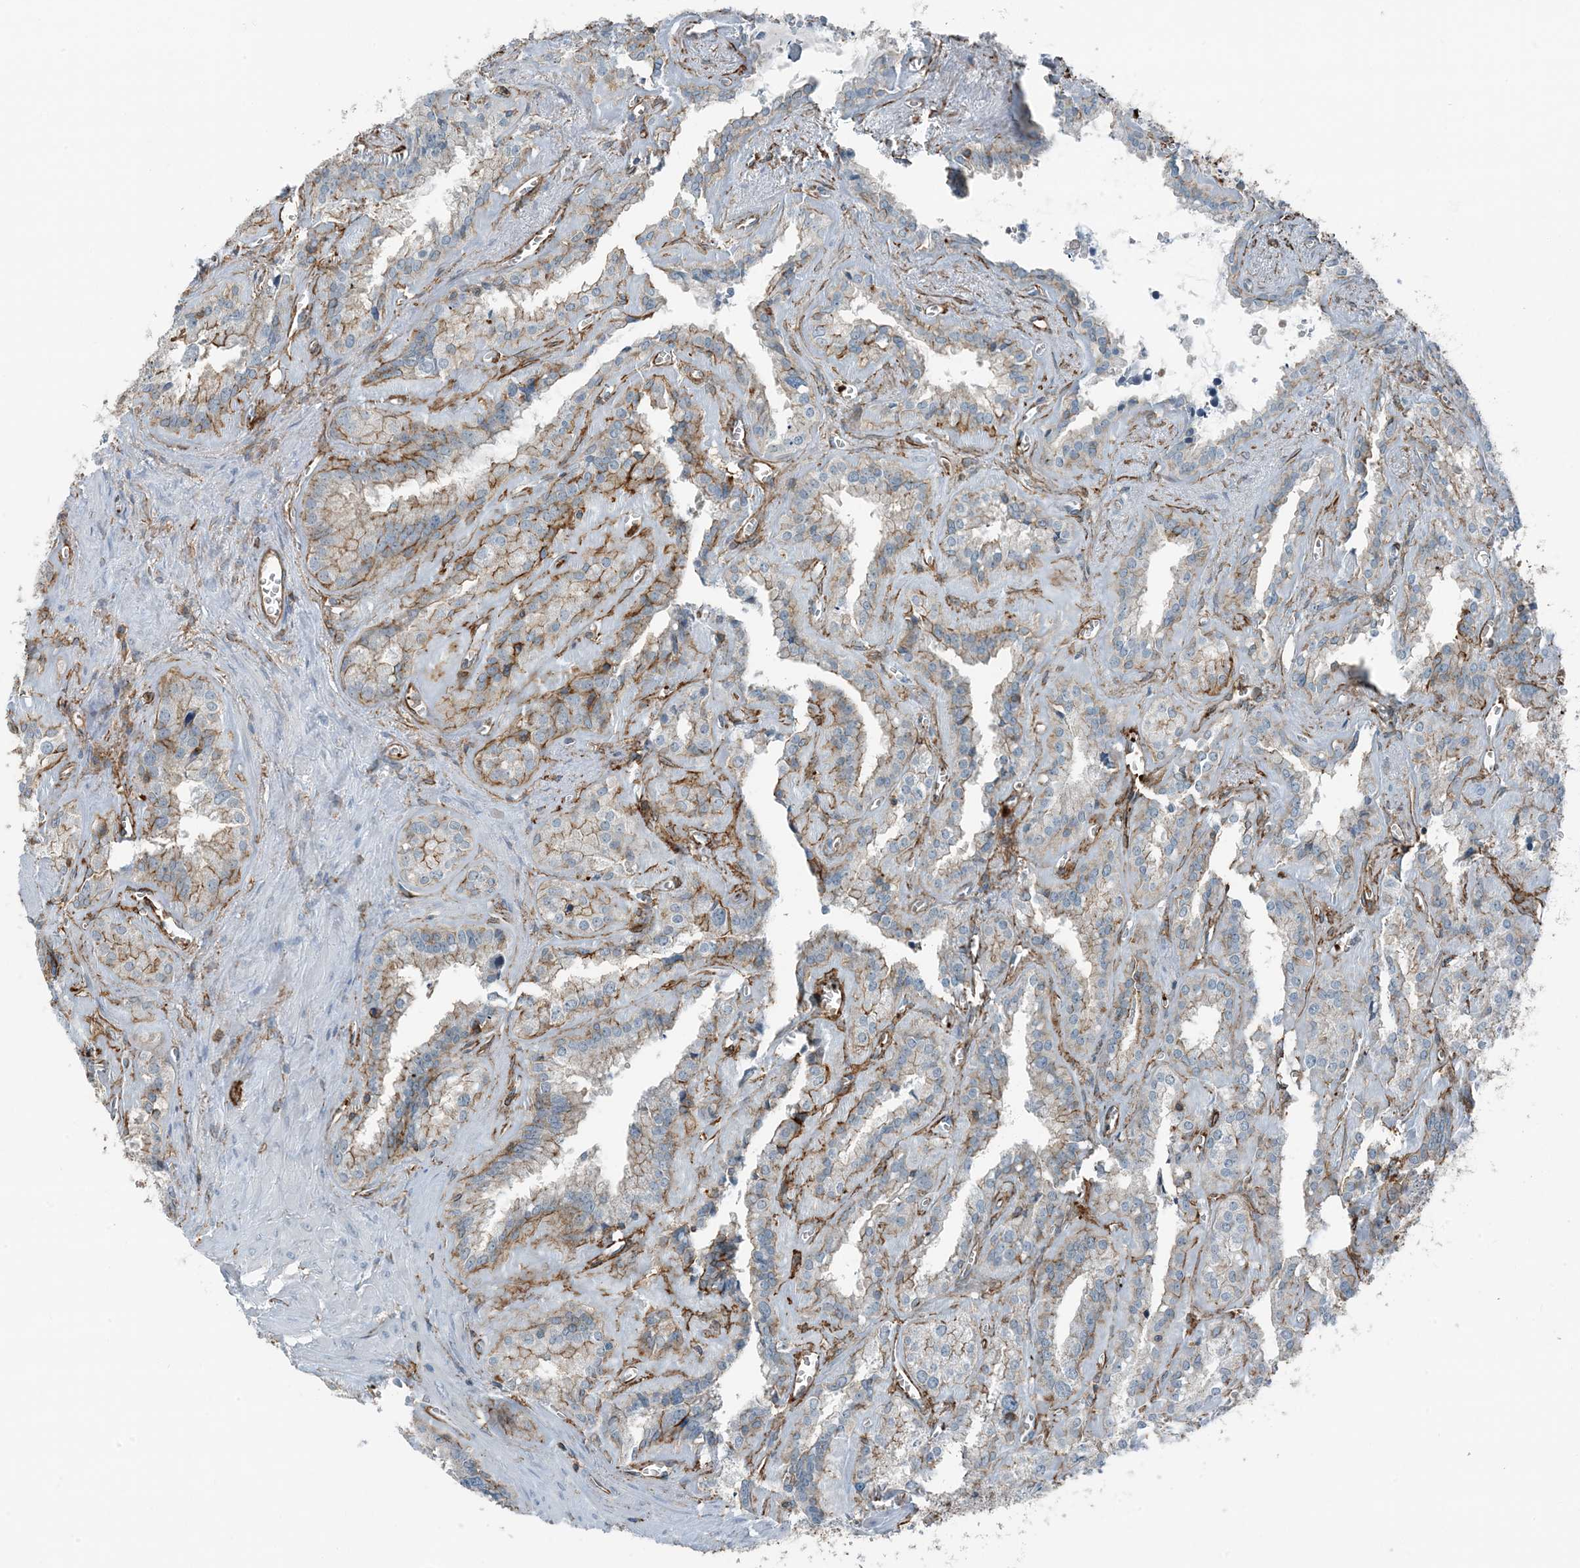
{"staining": {"intensity": "strong", "quantity": "25%-75%", "location": "cytoplasmic/membranous"}, "tissue": "seminal vesicle", "cell_type": "Glandular cells", "image_type": "normal", "snomed": [{"axis": "morphology", "description": "Normal tissue, NOS"}, {"axis": "topography", "description": "Prostate"}, {"axis": "topography", "description": "Seminal veicle"}], "caption": "Brown immunohistochemical staining in normal seminal vesicle exhibits strong cytoplasmic/membranous staining in approximately 25%-75% of glandular cells.", "gene": "APOBEC3C", "patient": {"sex": "male", "age": 59}}